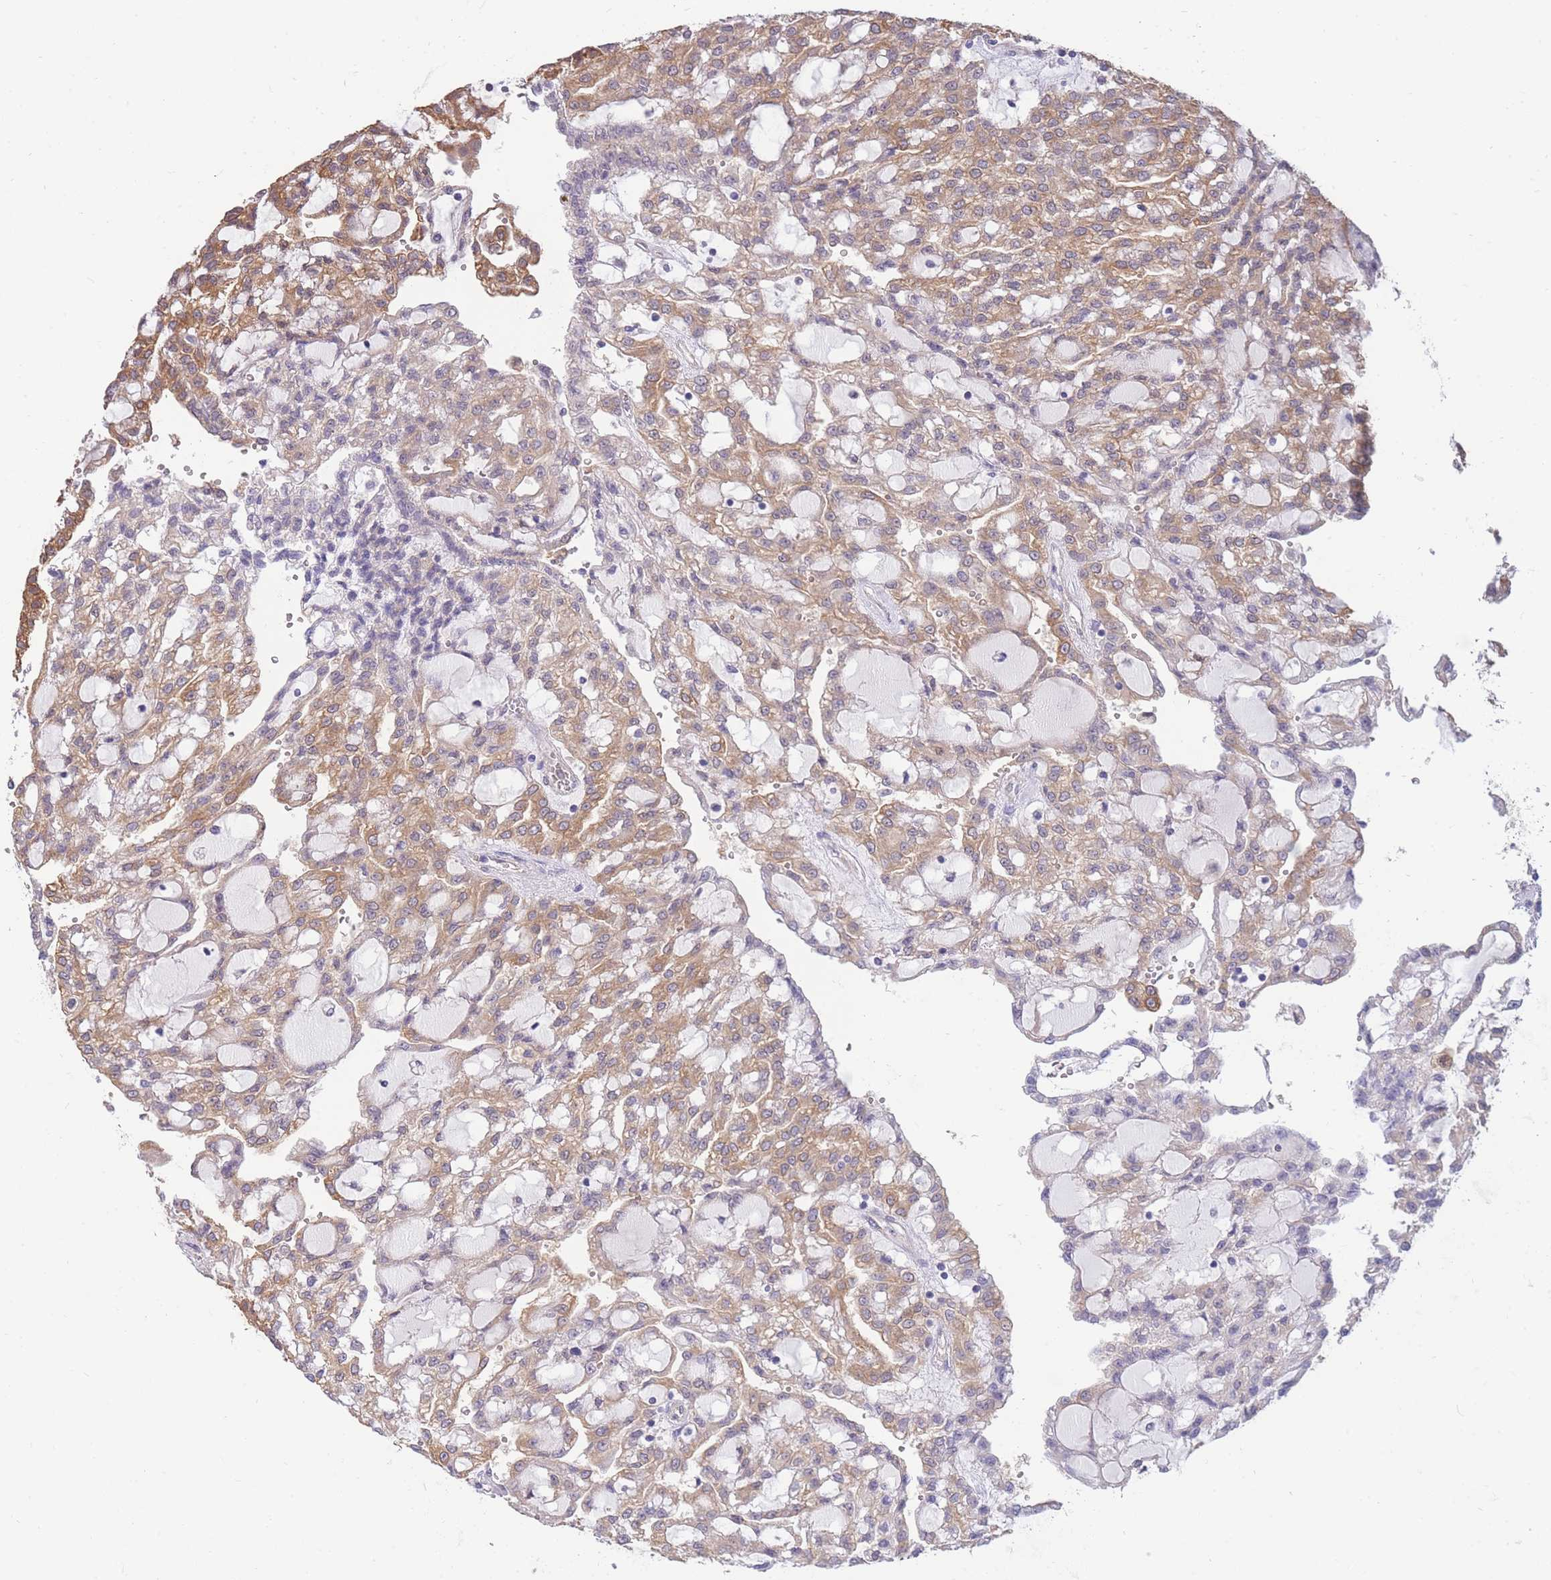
{"staining": {"intensity": "moderate", "quantity": ">75%", "location": "cytoplasmic/membranous"}, "tissue": "renal cancer", "cell_type": "Tumor cells", "image_type": "cancer", "snomed": [{"axis": "morphology", "description": "Adenocarcinoma, NOS"}, {"axis": "topography", "description": "Kidney"}], "caption": "A micrograph of human renal adenocarcinoma stained for a protein reveals moderate cytoplasmic/membranous brown staining in tumor cells.", "gene": "SMC6", "patient": {"sex": "male", "age": 63}}